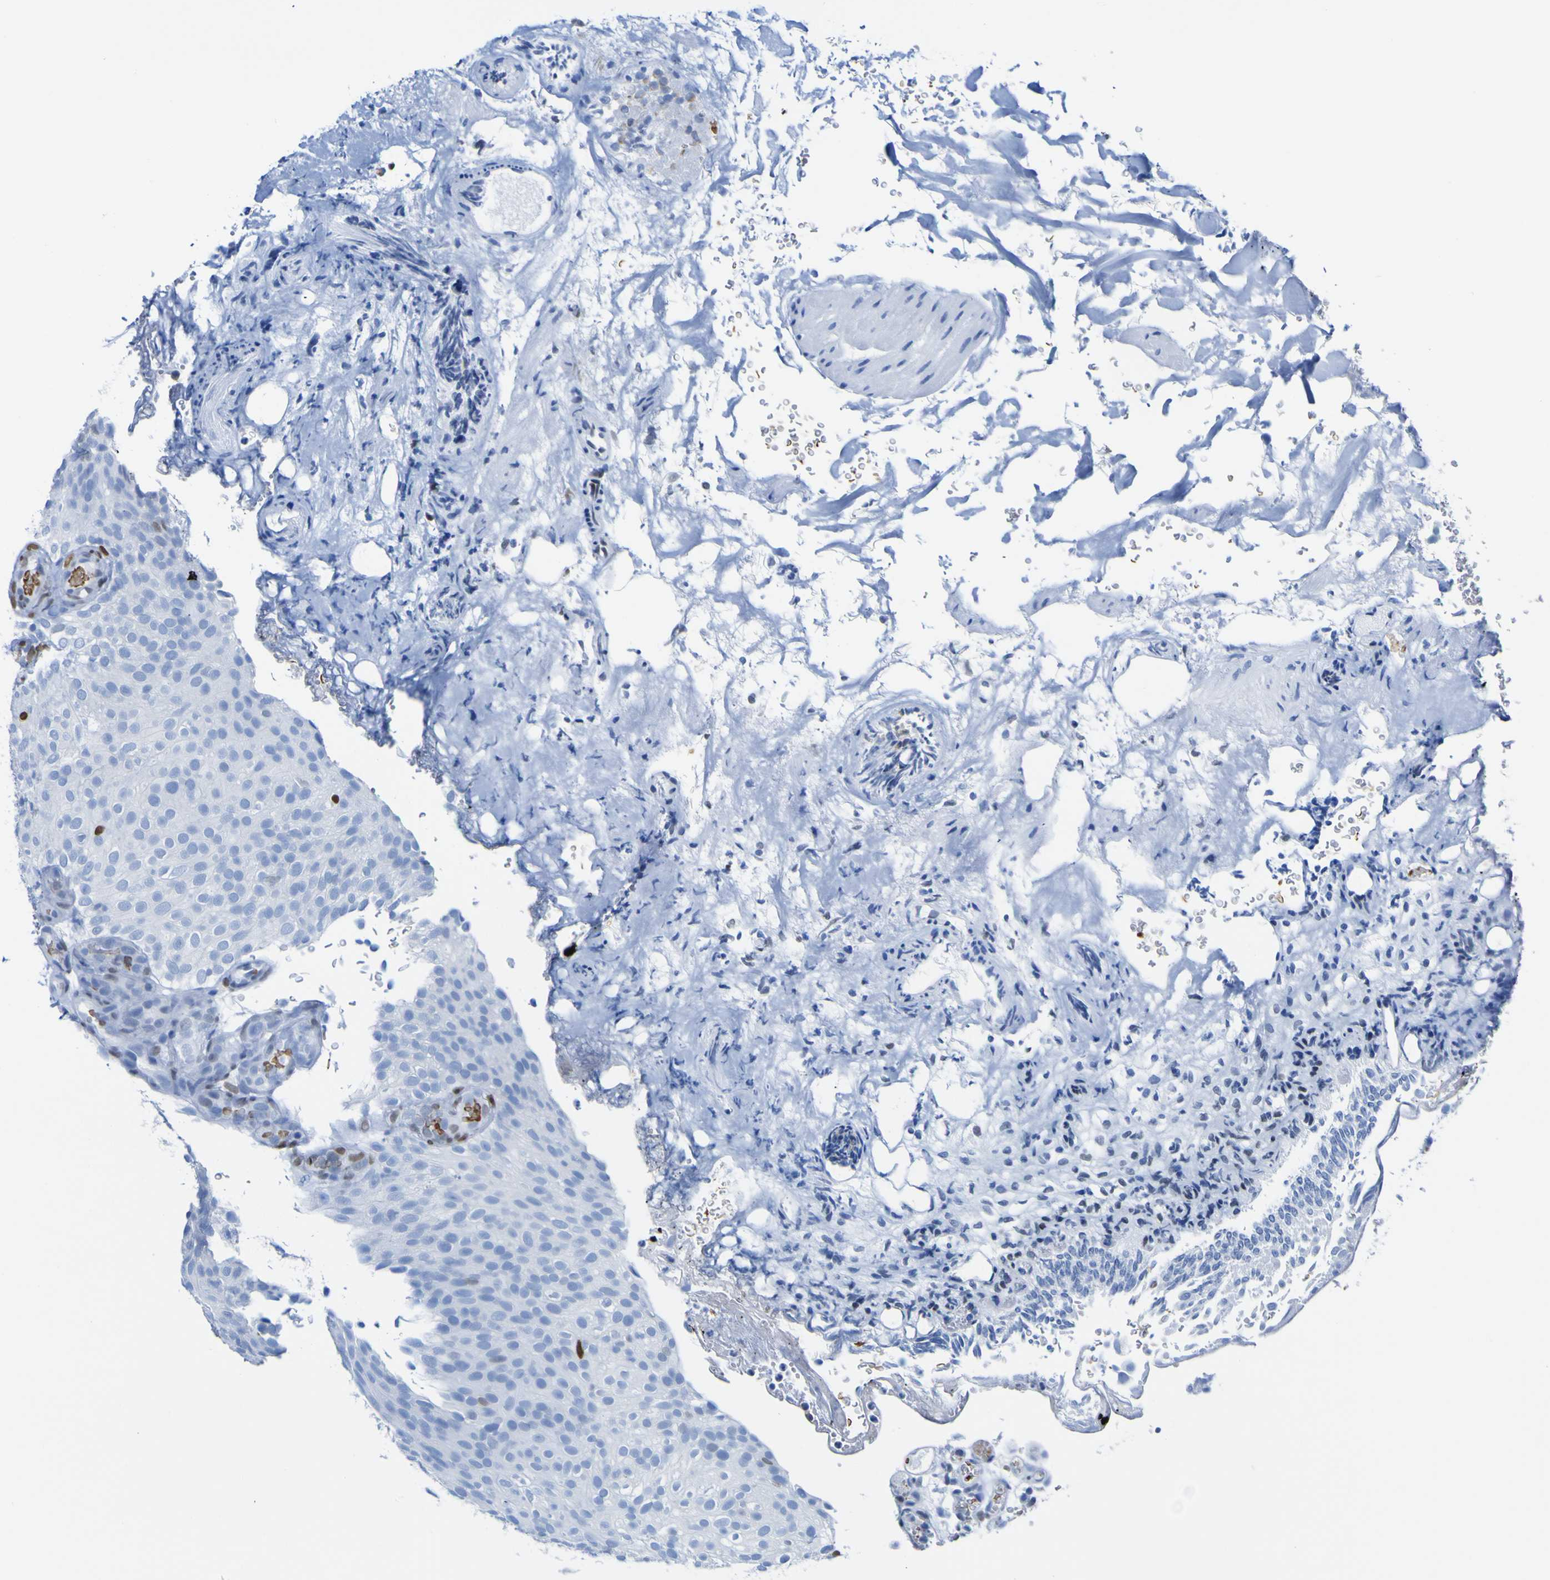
{"staining": {"intensity": "negative", "quantity": "none", "location": "none"}, "tissue": "urothelial cancer", "cell_type": "Tumor cells", "image_type": "cancer", "snomed": [{"axis": "morphology", "description": "Urothelial carcinoma, Low grade"}, {"axis": "topography", "description": "Urinary bladder"}], "caption": "Immunohistochemistry (IHC) micrograph of urothelial cancer stained for a protein (brown), which displays no positivity in tumor cells.", "gene": "DACH1", "patient": {"sex": "male", "age": 78}}